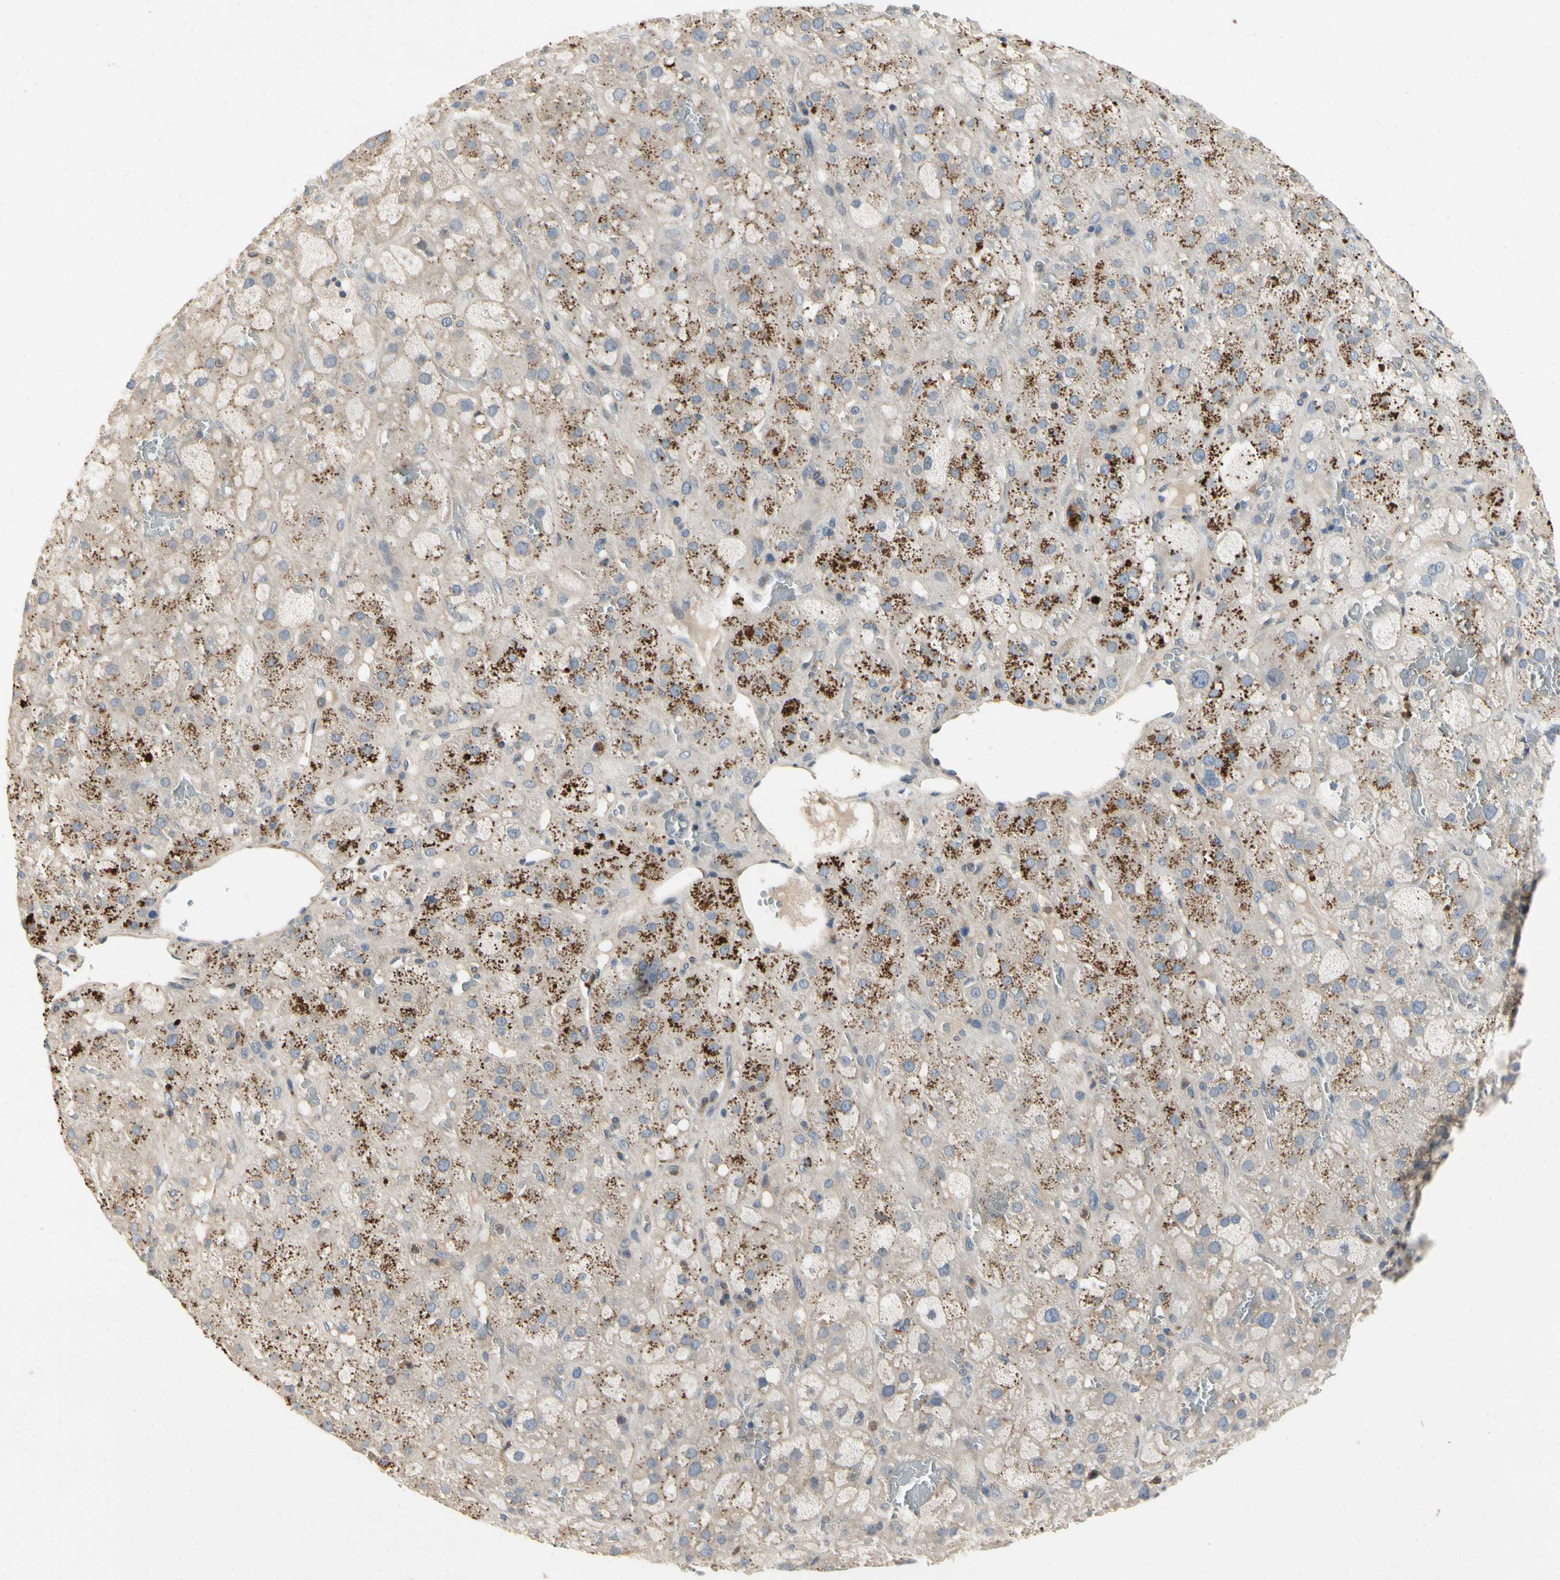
{"staining": {"intensity": "strong", "quantity": "<25%", "location": "cytoplasmic/membranous"}, "tissue": "adrenal gland", "cell_type": "Glandular cells", "image_type": "normal", "snomed": [{"axis": "morphology", "description": "Normal tissue, NOS"}, {"axis": "topography", "description": "Adrenal gland"}], "caption": "High-magnification brightfield microscopy of normal adrenal gland stained with DAB (3,3'-diaminobenzidine) (brown) and counterstained with hematoxylin (blue). glandular cells exhibit strong cytoplasmic/membranous staining is seen in approximately<25% of cells. (DAB = brown stain, brightfield microscopy at high magnification).", "gene": "CRTAC1", "patient": {"sex": "female", "age": 47}}